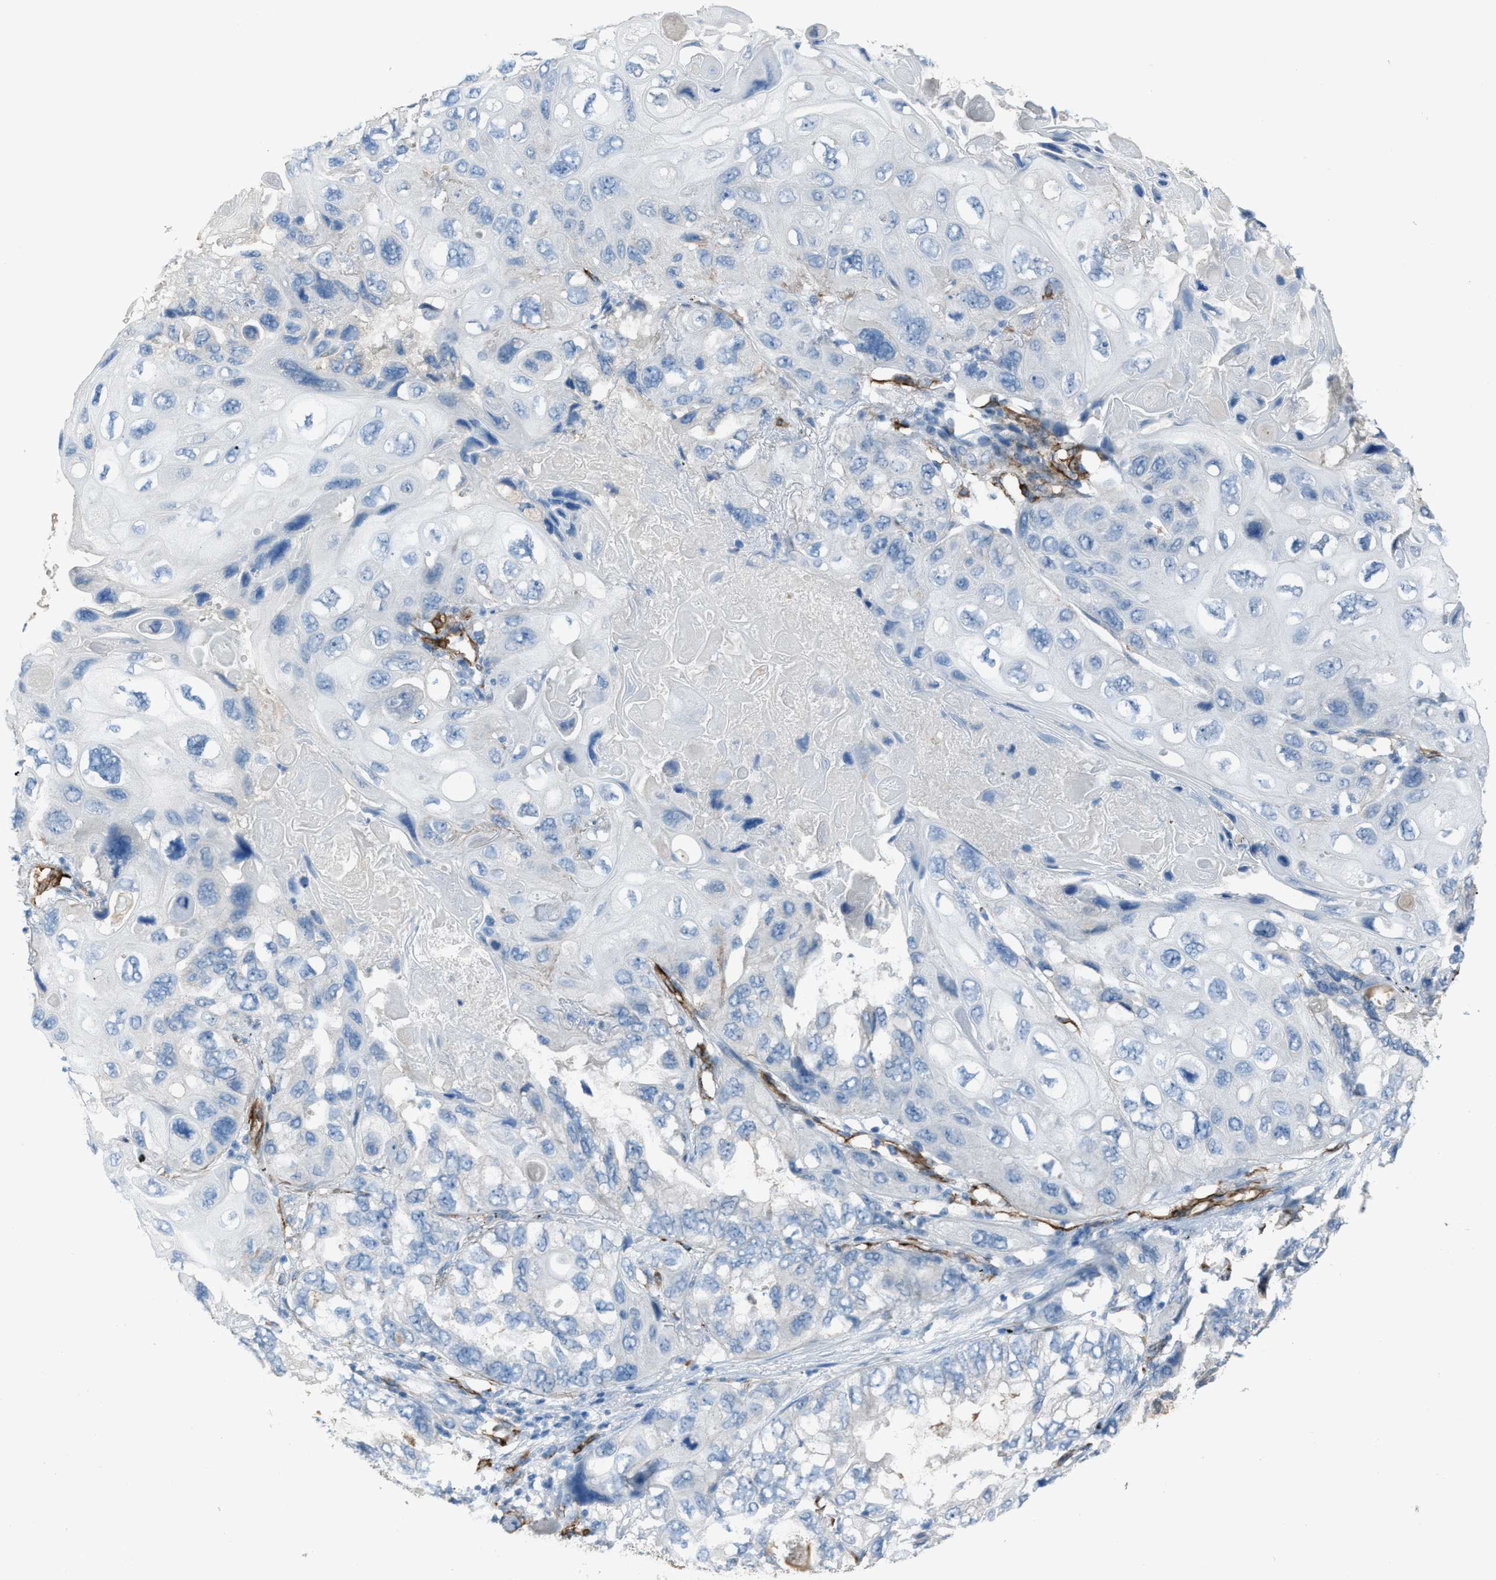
{"staining": {"intensity": "negative", "quantity": "none", "location": "none"}, "tissue": "lung cancer", "cell_type": "Tumor cells", "image_type": "cancer", "snomed": [{"axis": "morphology", "description": "Squamous cell carcinoma, NOS"}, {"axis": "topography", "description": "Lung"}], "caption": "IHC micrograph of neoplastic tissue: human squamous cell carcinoma (lung) stained with DAB (3,3'-diaminobenzidine) demonstrates no significant protein expression in tumor cells. (DAB immunohistochemistry, high magnification).", "gene": "SLC22A15", "patient": {"sex": "female", "age": 73}}